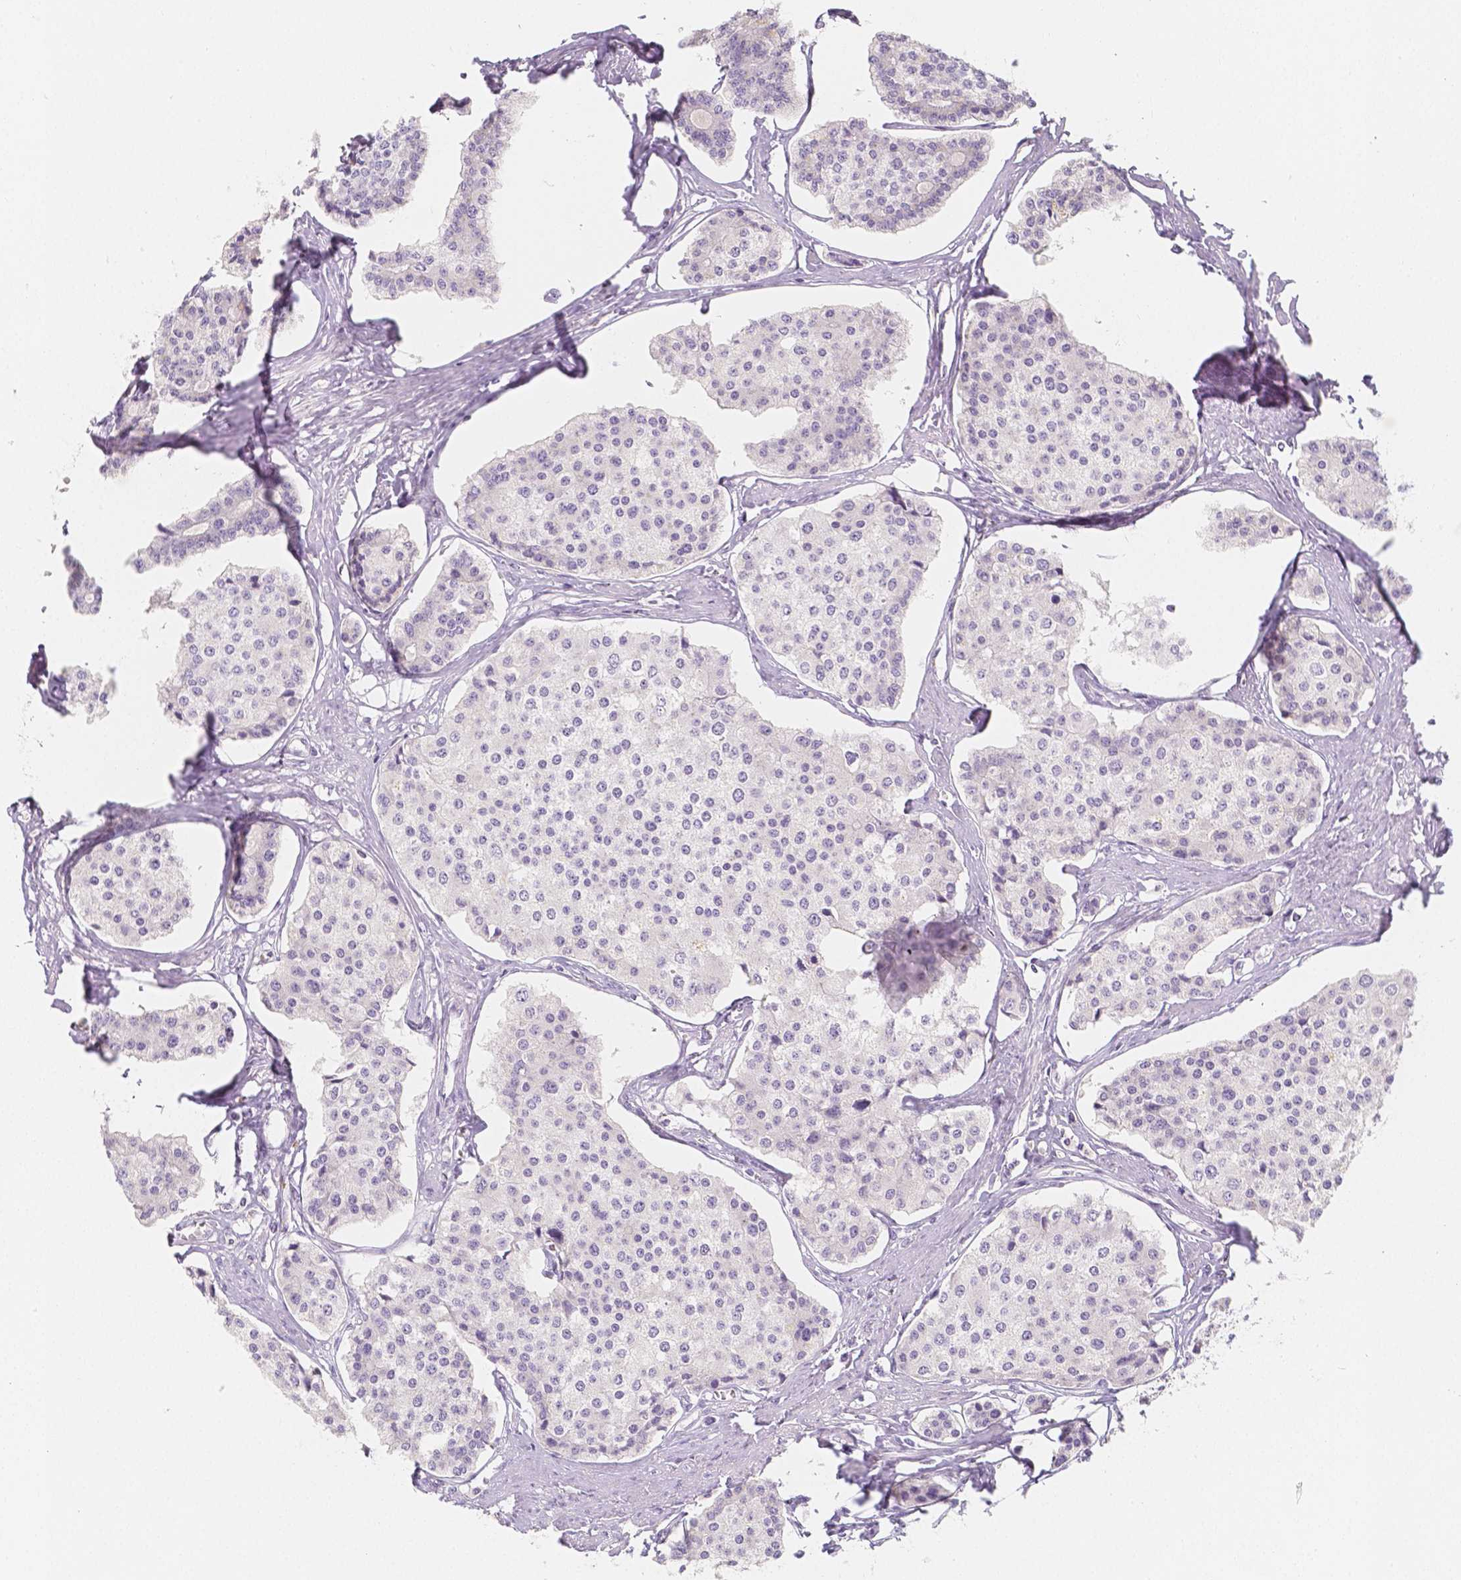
{"staining": {"intensity": "negative", "quantity": "none", "location": "none"}, "tissue": "carcinoid", "cell_type": "Tumor cells", "image_type": "cancer", "snomed": [{"axis": "morphology", "description": "Carcinoid, malignant, NOS"}, {"axis": "topography", "description": "Small intestine"}], "caption": "High magnification brightfield microscopy of malignant carcinoid stained with DAB (3,3'-diaminobenzidine) (brown) and counterstained with hematoxylin (blue): tumor cells show no significant staining. (DAB (3,3'-diaminobenzidine) immunohistochemistry (IHC) visualized using brightfield microscopy, high magnification).", "gene": "BATF", "patient": {"sex": "female", "age": 65}}